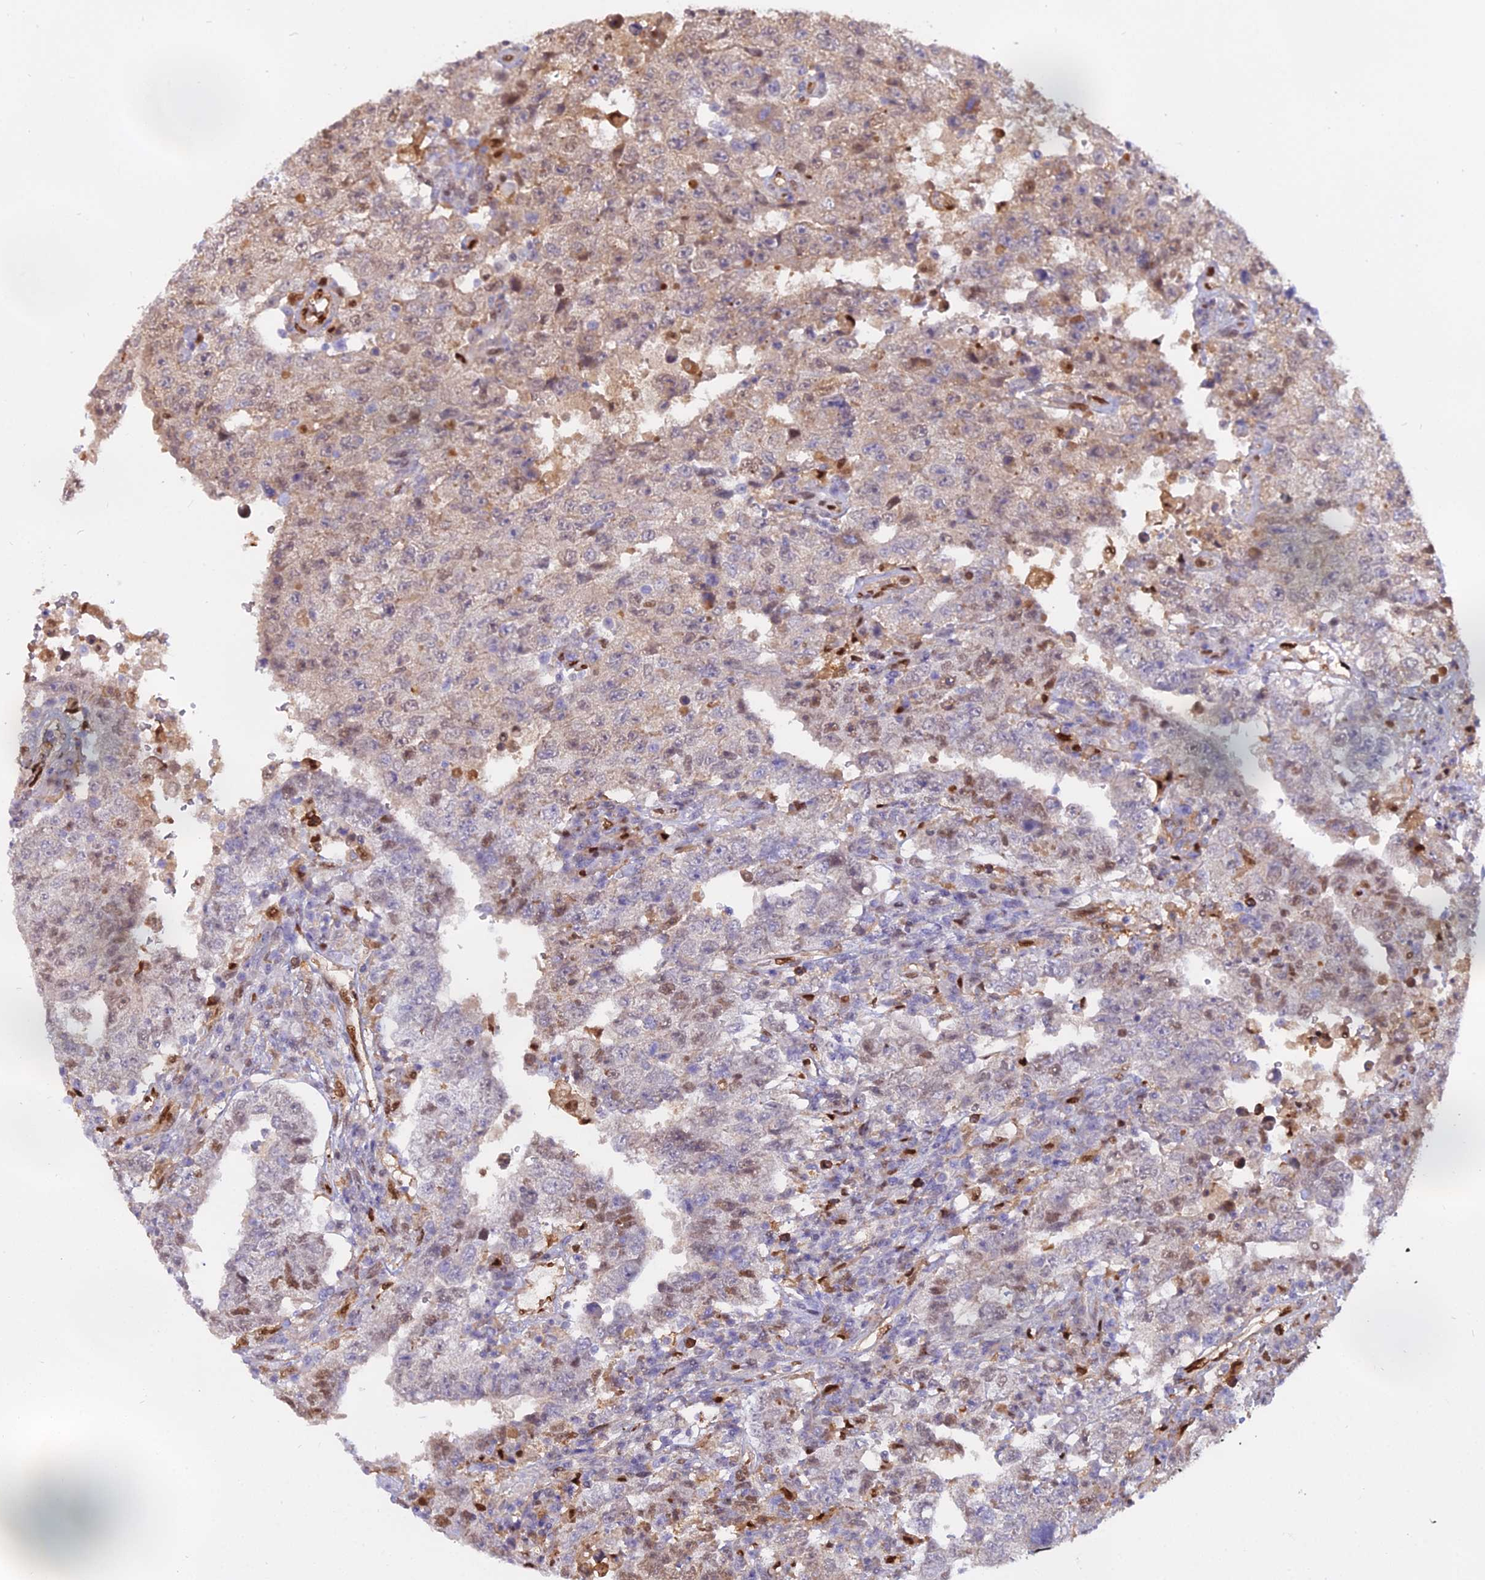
{"staining": {"intensity": "weak", "quantity": "25%-75%", "location": "cytoplasmic/membranous,nuclear"}, "tissue": "testis cancer", "cell_type": "Tumor cells", "image_type": "cancer", "snomed": [{"axis": "morphology", "description": "Carcinoma, Embryonal, NOS"}, {"axis": "topography", "description": "Testis"}], "caption": "Protein staining shows weak cytoplasmic/membranous and nuclear expression in approximately 25%-75% of tumor cells in embryonal carcinoma (testis). (Brightfield microscopy of DAB IHC at high magnification).", "gene": "NPEPL1", "patient": {"sex": "male", "age": 26}}